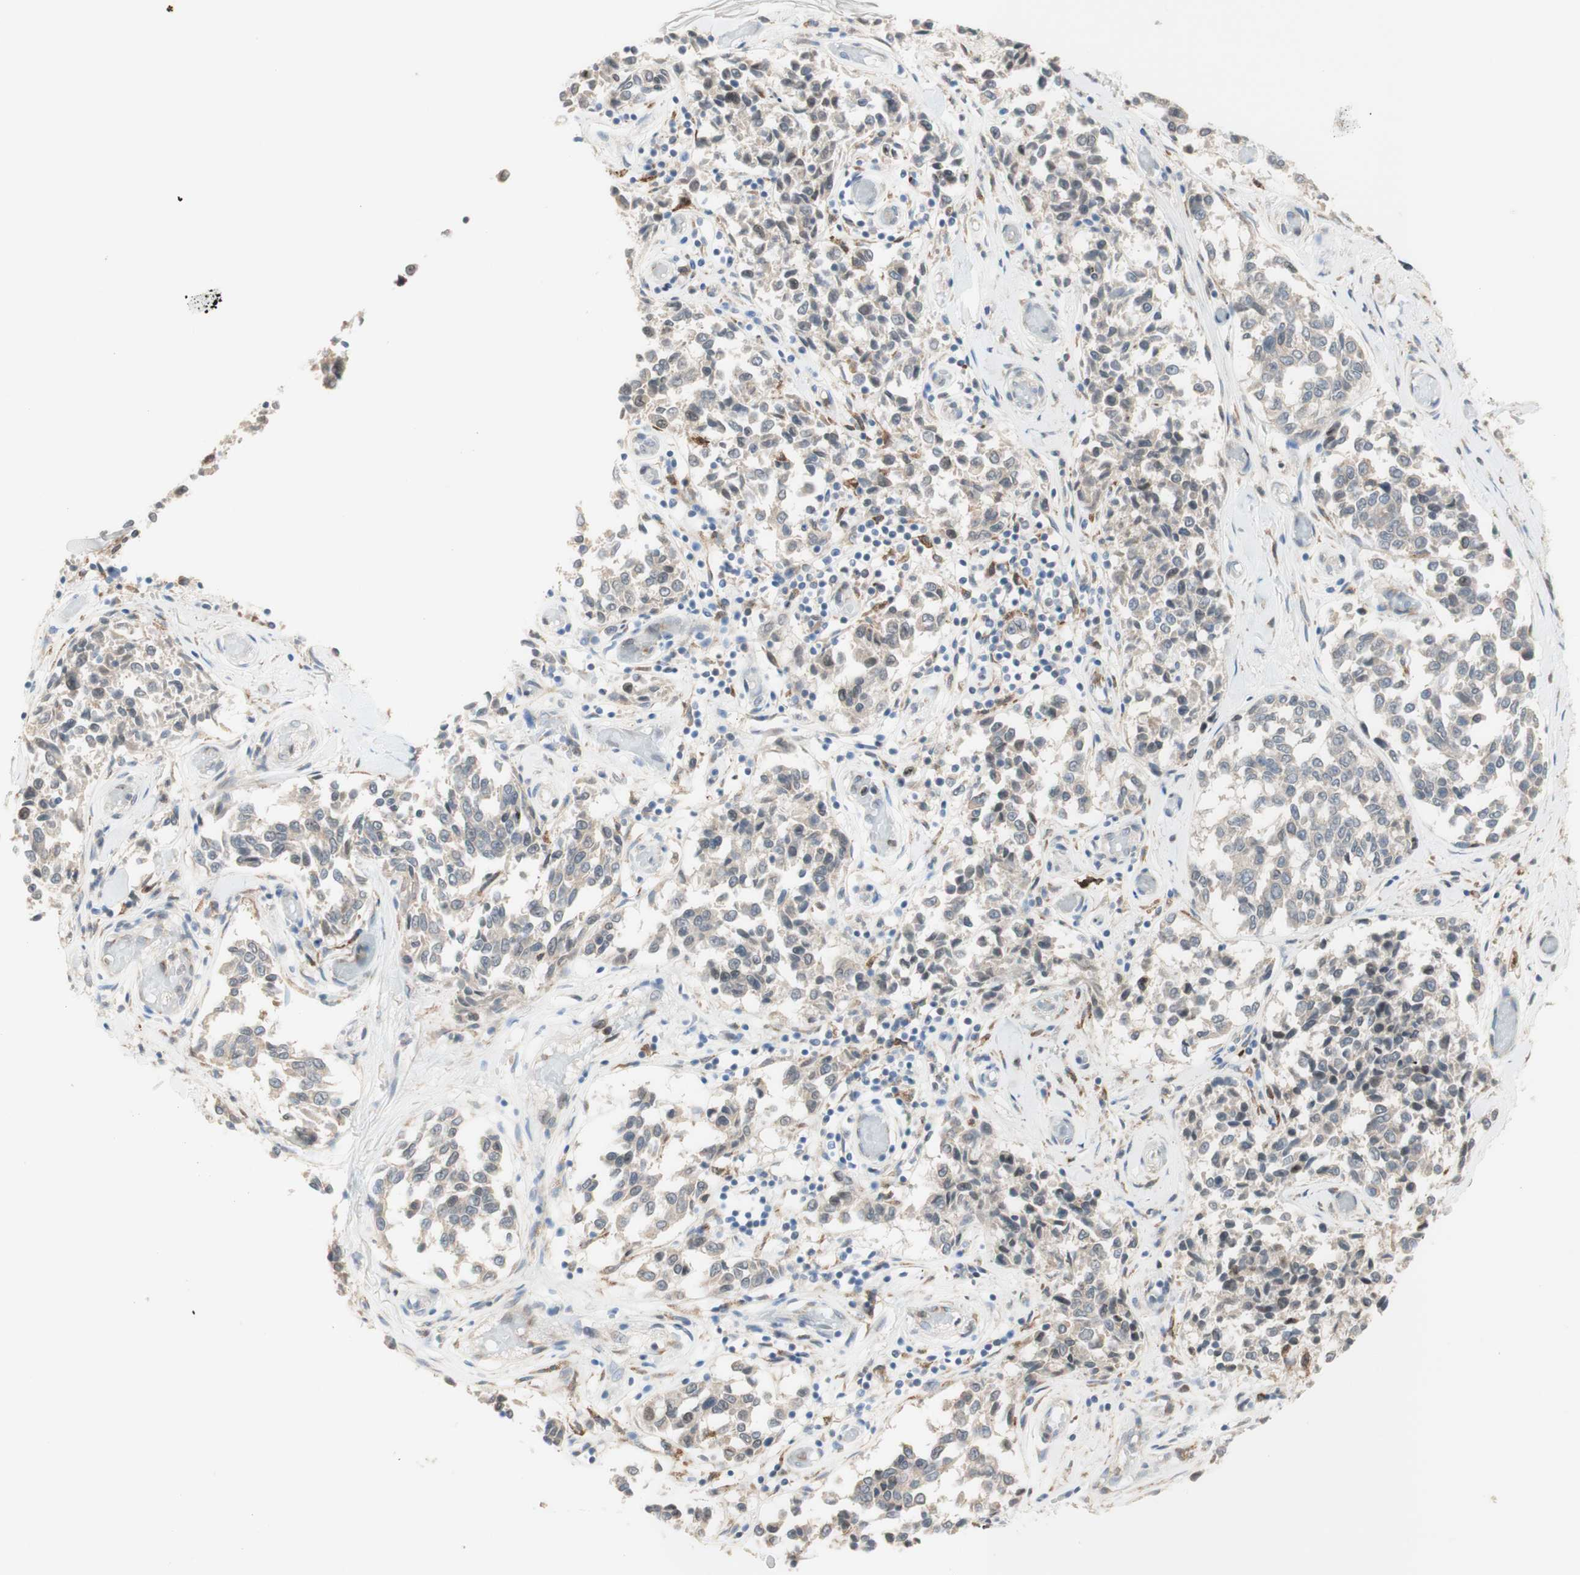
{"staining": {"intensity": "negative", "quantity": "none", "location": "none"}, "tissue": "melanoma", "cell_type": "Tumor cells", "image_type": "cancer", "snomed": [{"axis": "morphology", "description": "Malignant melanoma, NOS"}, {"axis": "topography", "description": "Skin"}], "caption": "Histopathology image shows no protein expression in tumor cells of melanoma tissue.", "gene": "GAPT", "patient": {"sex": "female", "age": 64}}